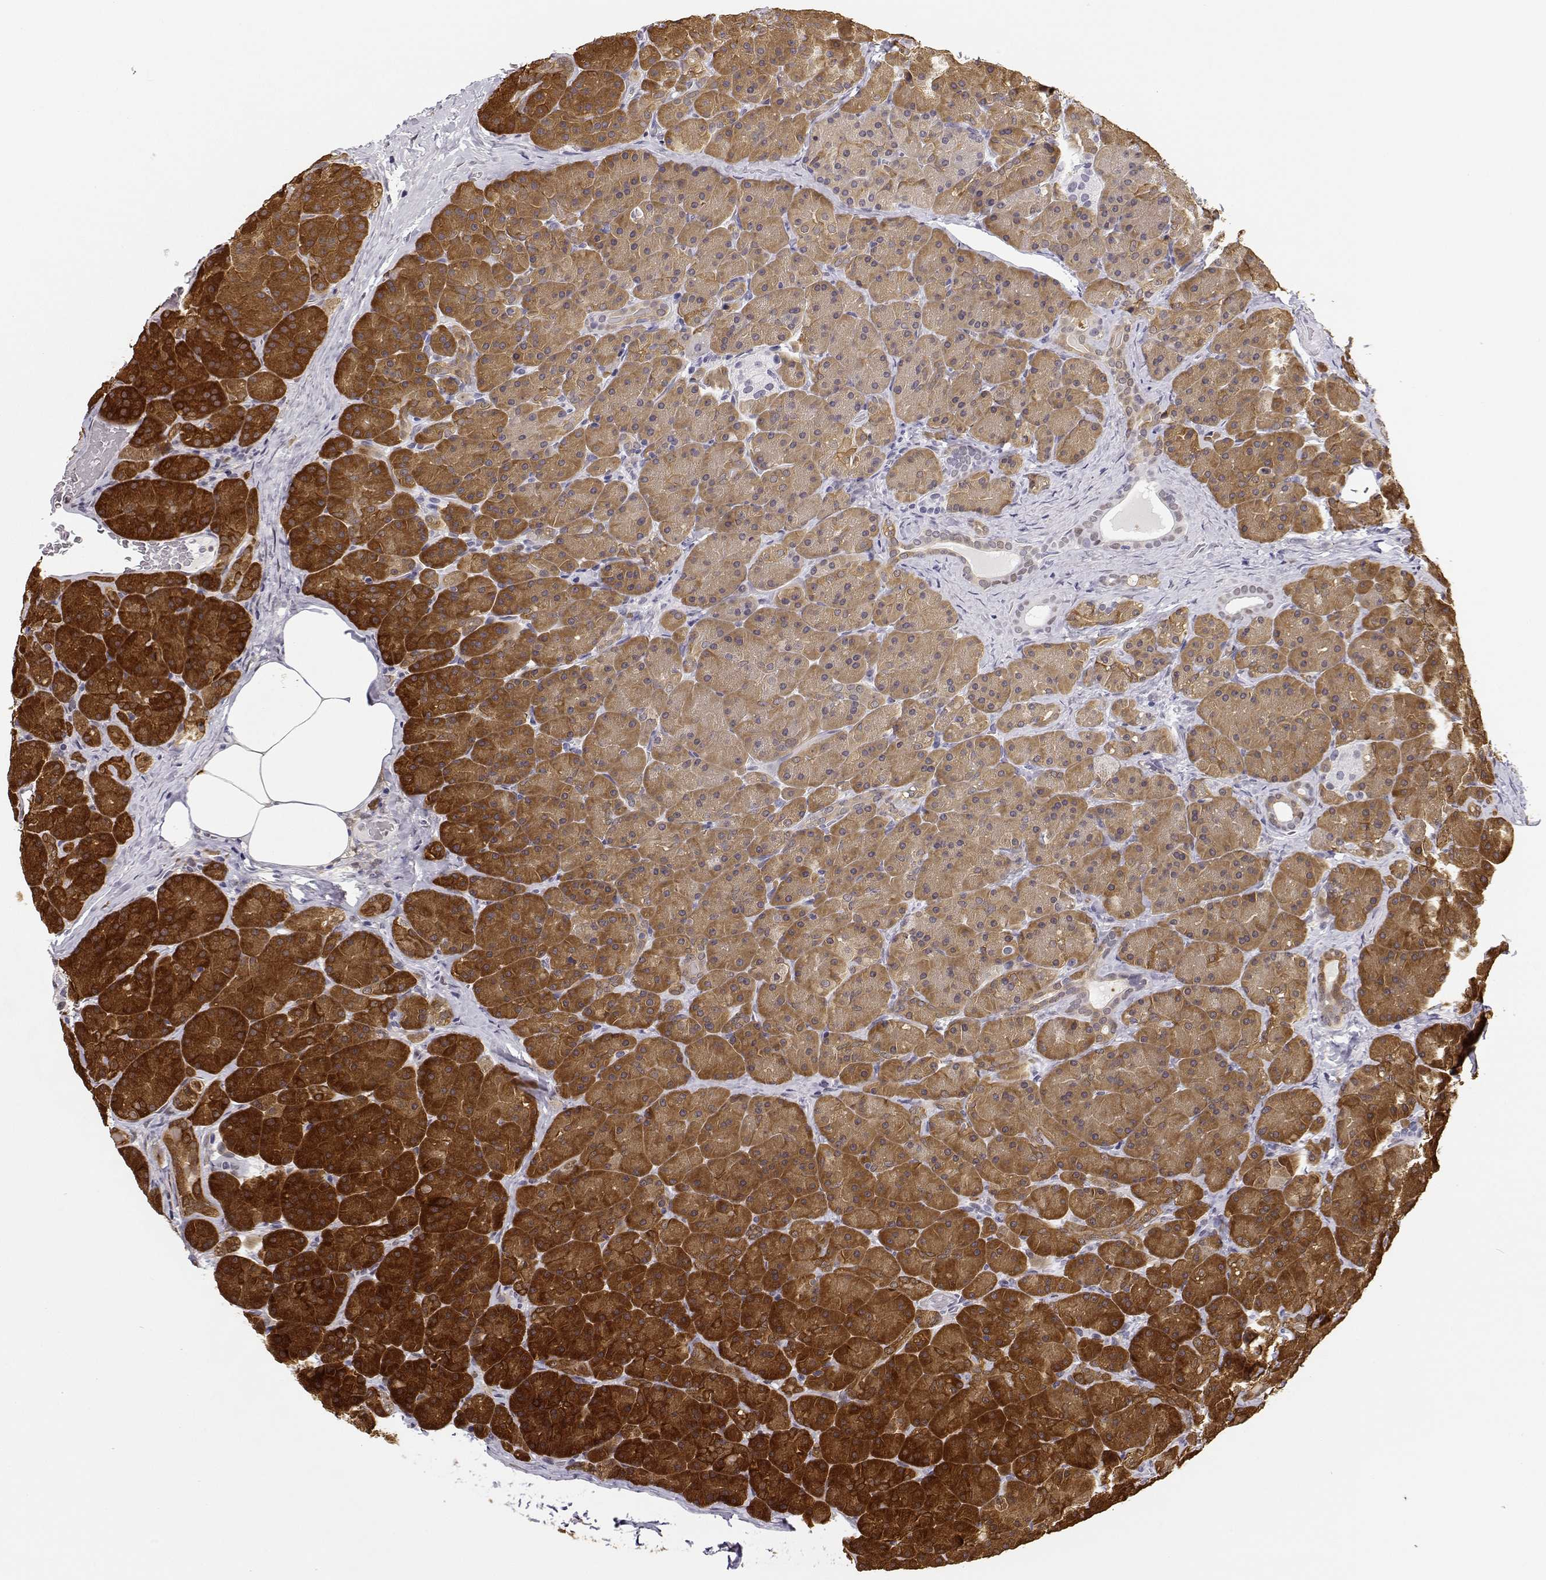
{"staining": {"intensity": "strong", "quantity": ">75%", "location": "cytoplasmic/membranous"}, "tissue": "pancreas", "cell_type": "Exocrine glandular cells", "image_type": "normal", "snomed": [{"axis": "morphology", "description": "Normal tissue, NOS"}, {"axis": "topography", "description": "Pancreas"}], "caption": "Brown immunohistochemical staining in benign pancreas shows strong cytoplasmic/membranous expression in approximately >75% of exocrine glandular cells. (Brightfield microscopy of DAB IHC at high magnification).", "gene": "PHGDH", "patient": {"sex": "male", "age": 57}}